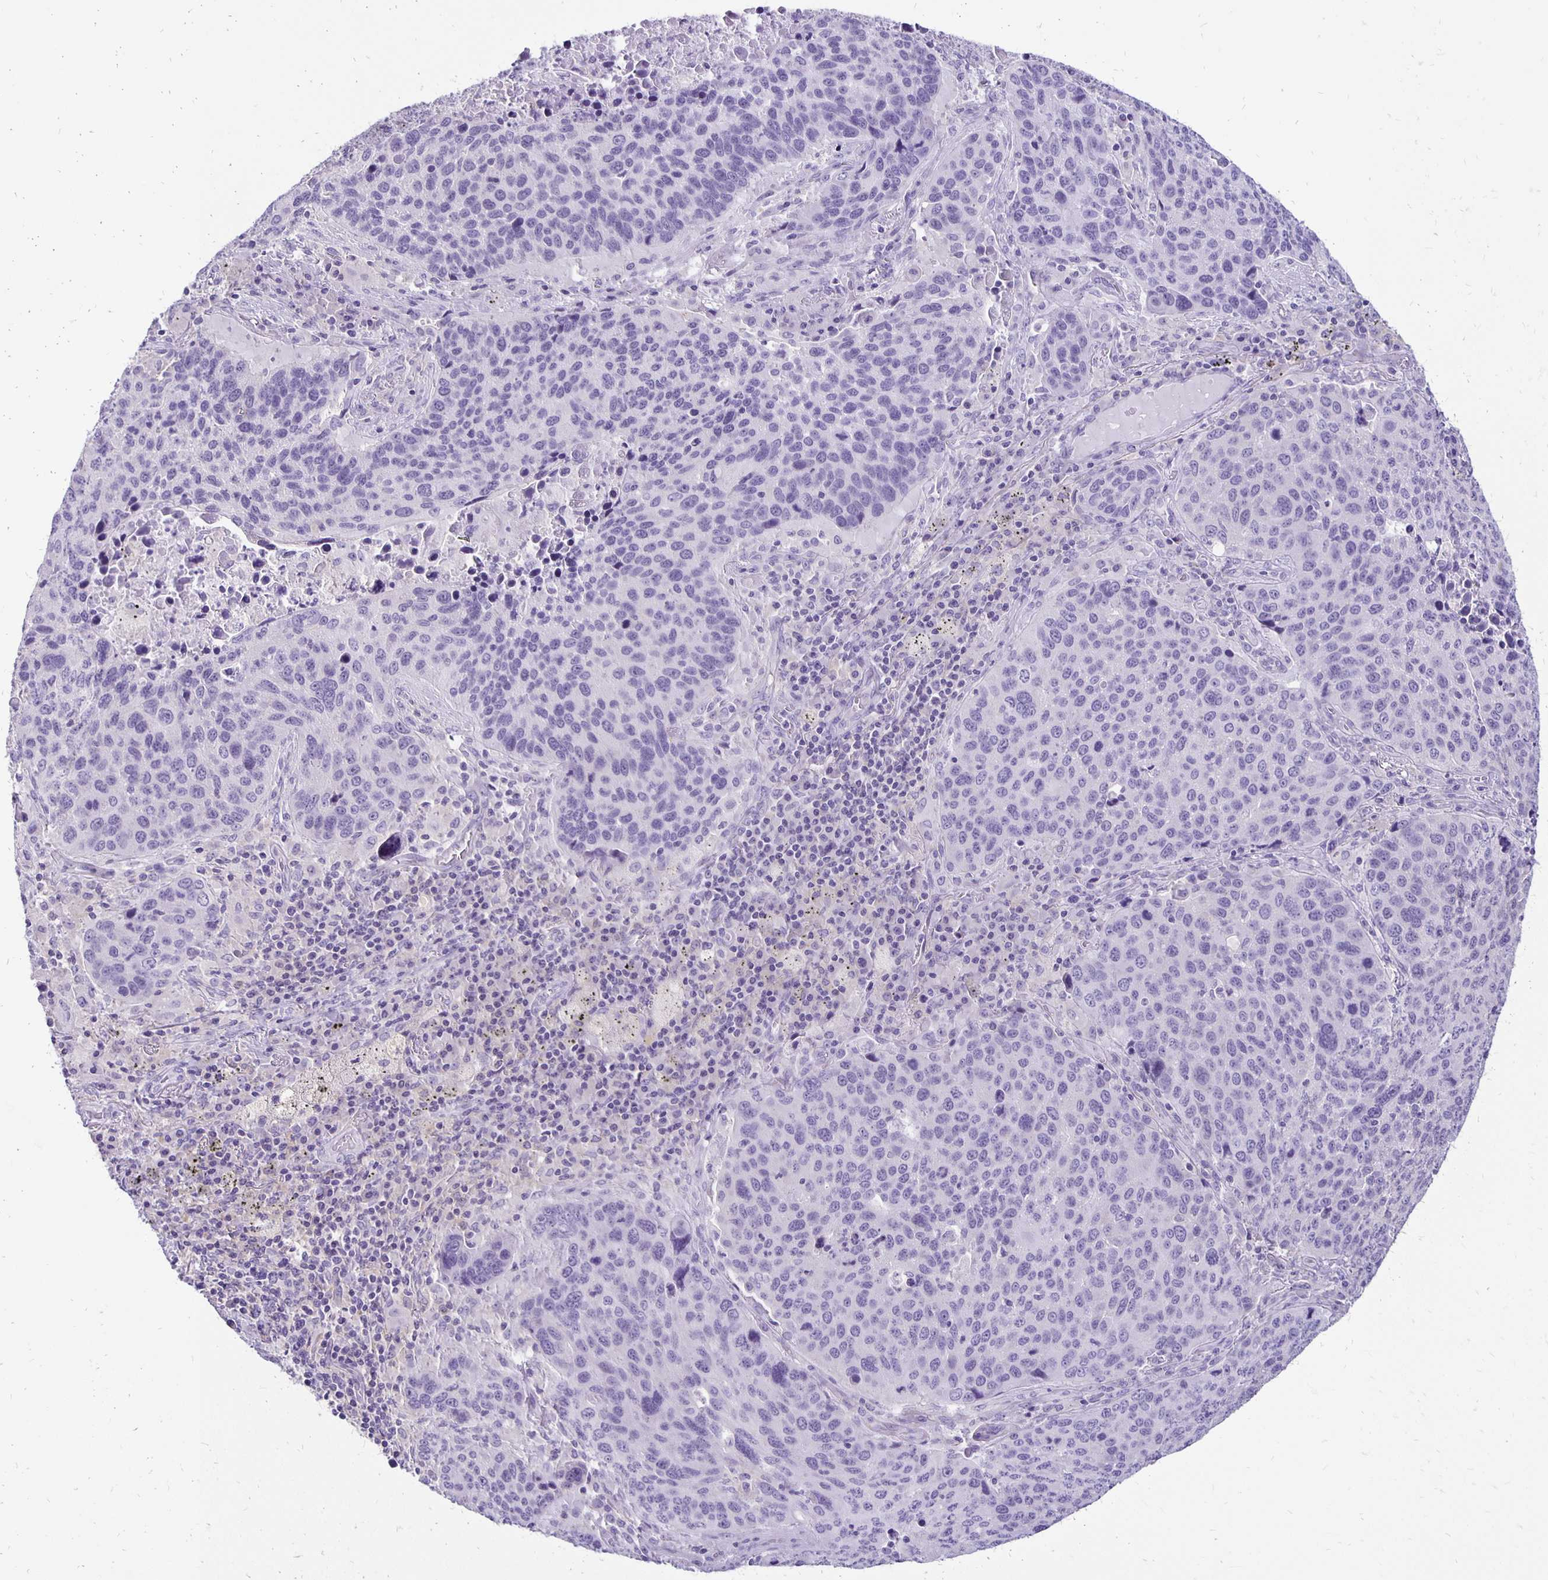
{"staining": {"intensity": "negative", "quantity": "none", "location": "none"}, "tissue": "lung cancer", "cell_type": "Tumor cells", "image_type": "cancer", "snomed": [{"axis": "morphology", "description": "Squamous cell carcinoma, NOS"}, {"axis": "topography", "description": "Lung"}], "caption": "Lung squamous cell carcinoma was stained to show a protein in brown. There is no significant positivity in tumor cells.", "gene": "ANKRD45", "patient": {"sex": "male", "age": 68}}